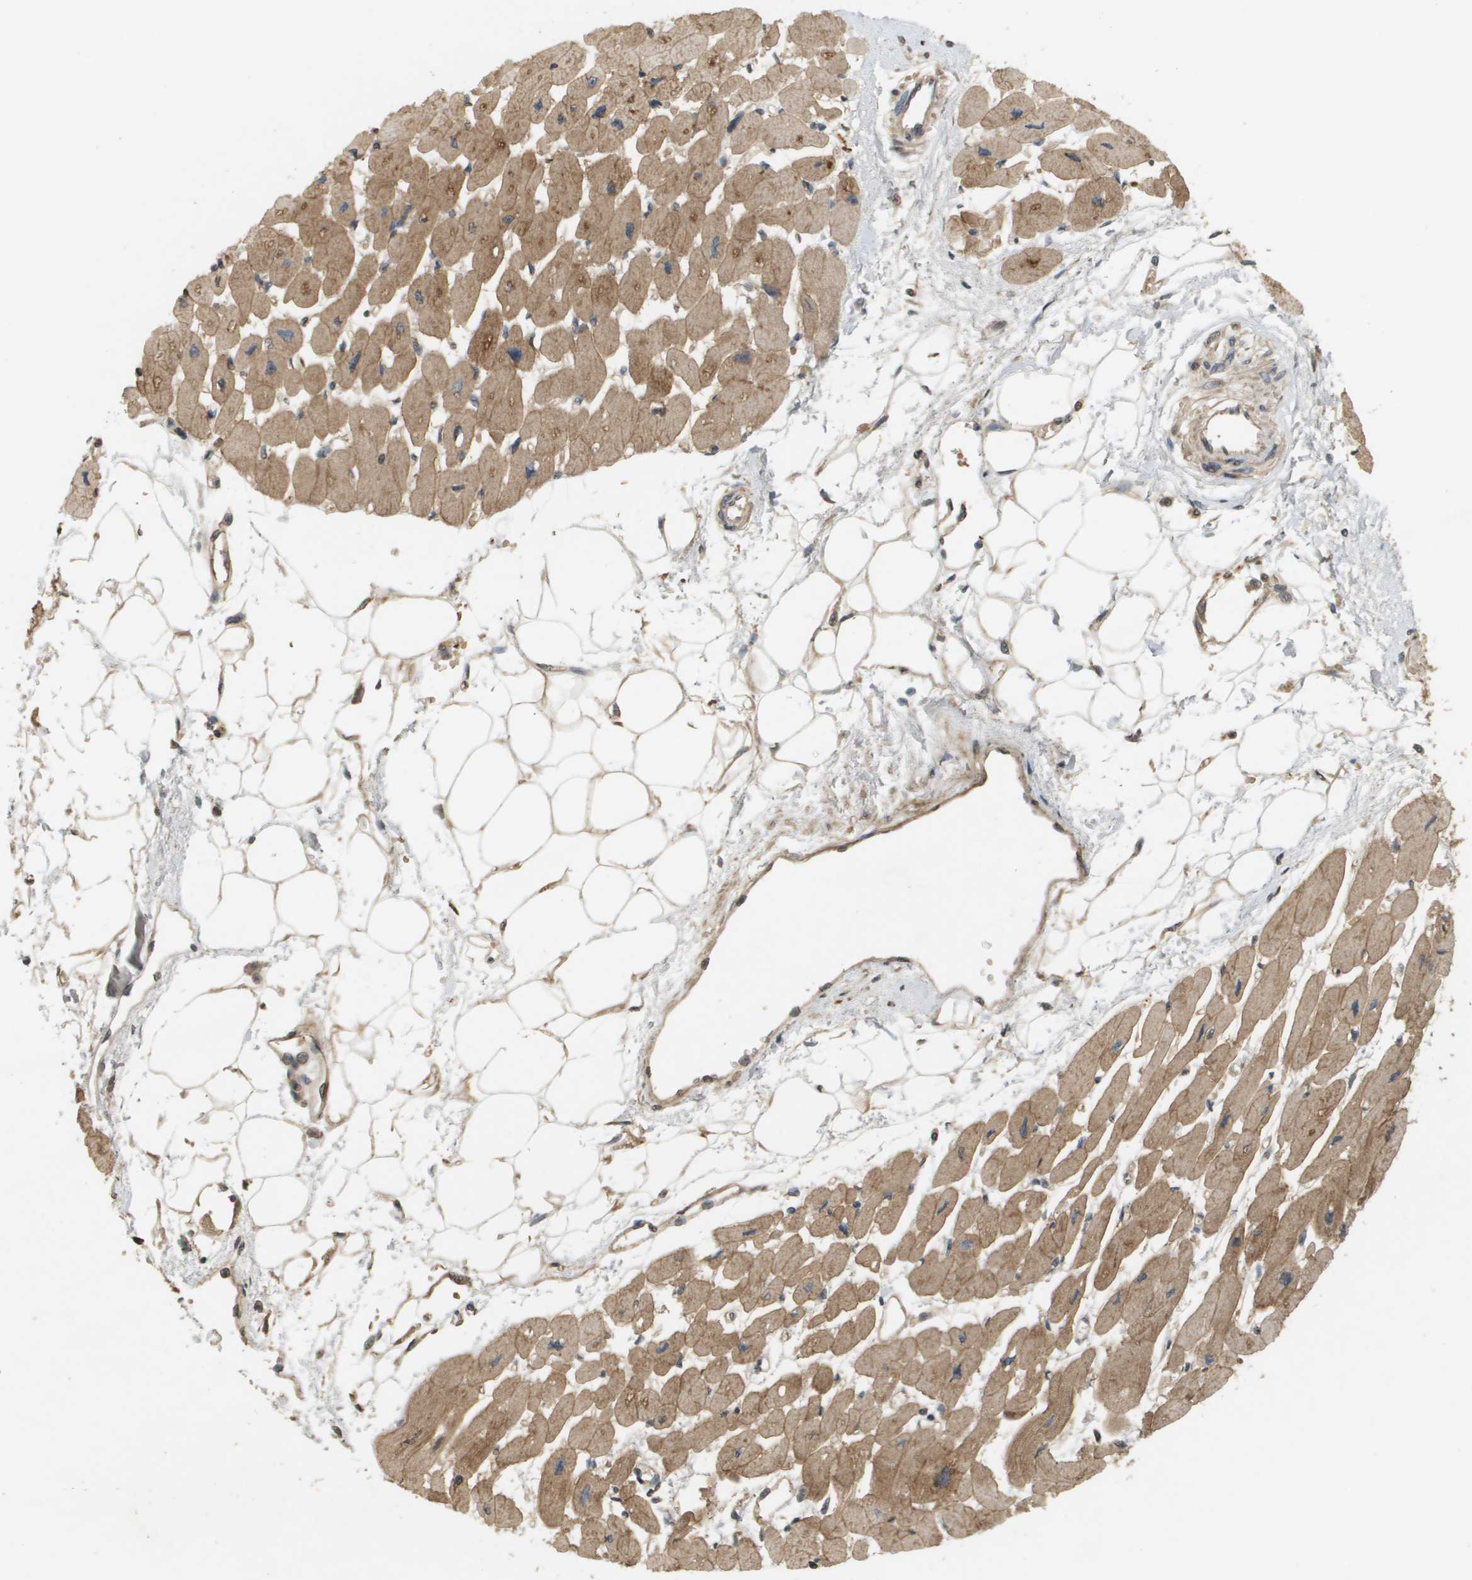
{"staining": {"intensity": "moderate", "quantity": ">75%", "location": "cytoplasmic/membranous"}, "tissue": "heart muscle", "cell_type": "Cardiomyocytes", "image_type": "normal", "snomed": [{"axis": "morphology", "description": "Normal tissue, NOS"}, {"axis": "topography", "description": "Heart"}], "caption": "This is a histology image of immunohistochemistry staining of normal heart muscle, which shows moderate staining in the cytoplasmic/membranous of cardiomyocytes.", "gene": "RAB21", "patient": {"sex": "female", "age": 54}}